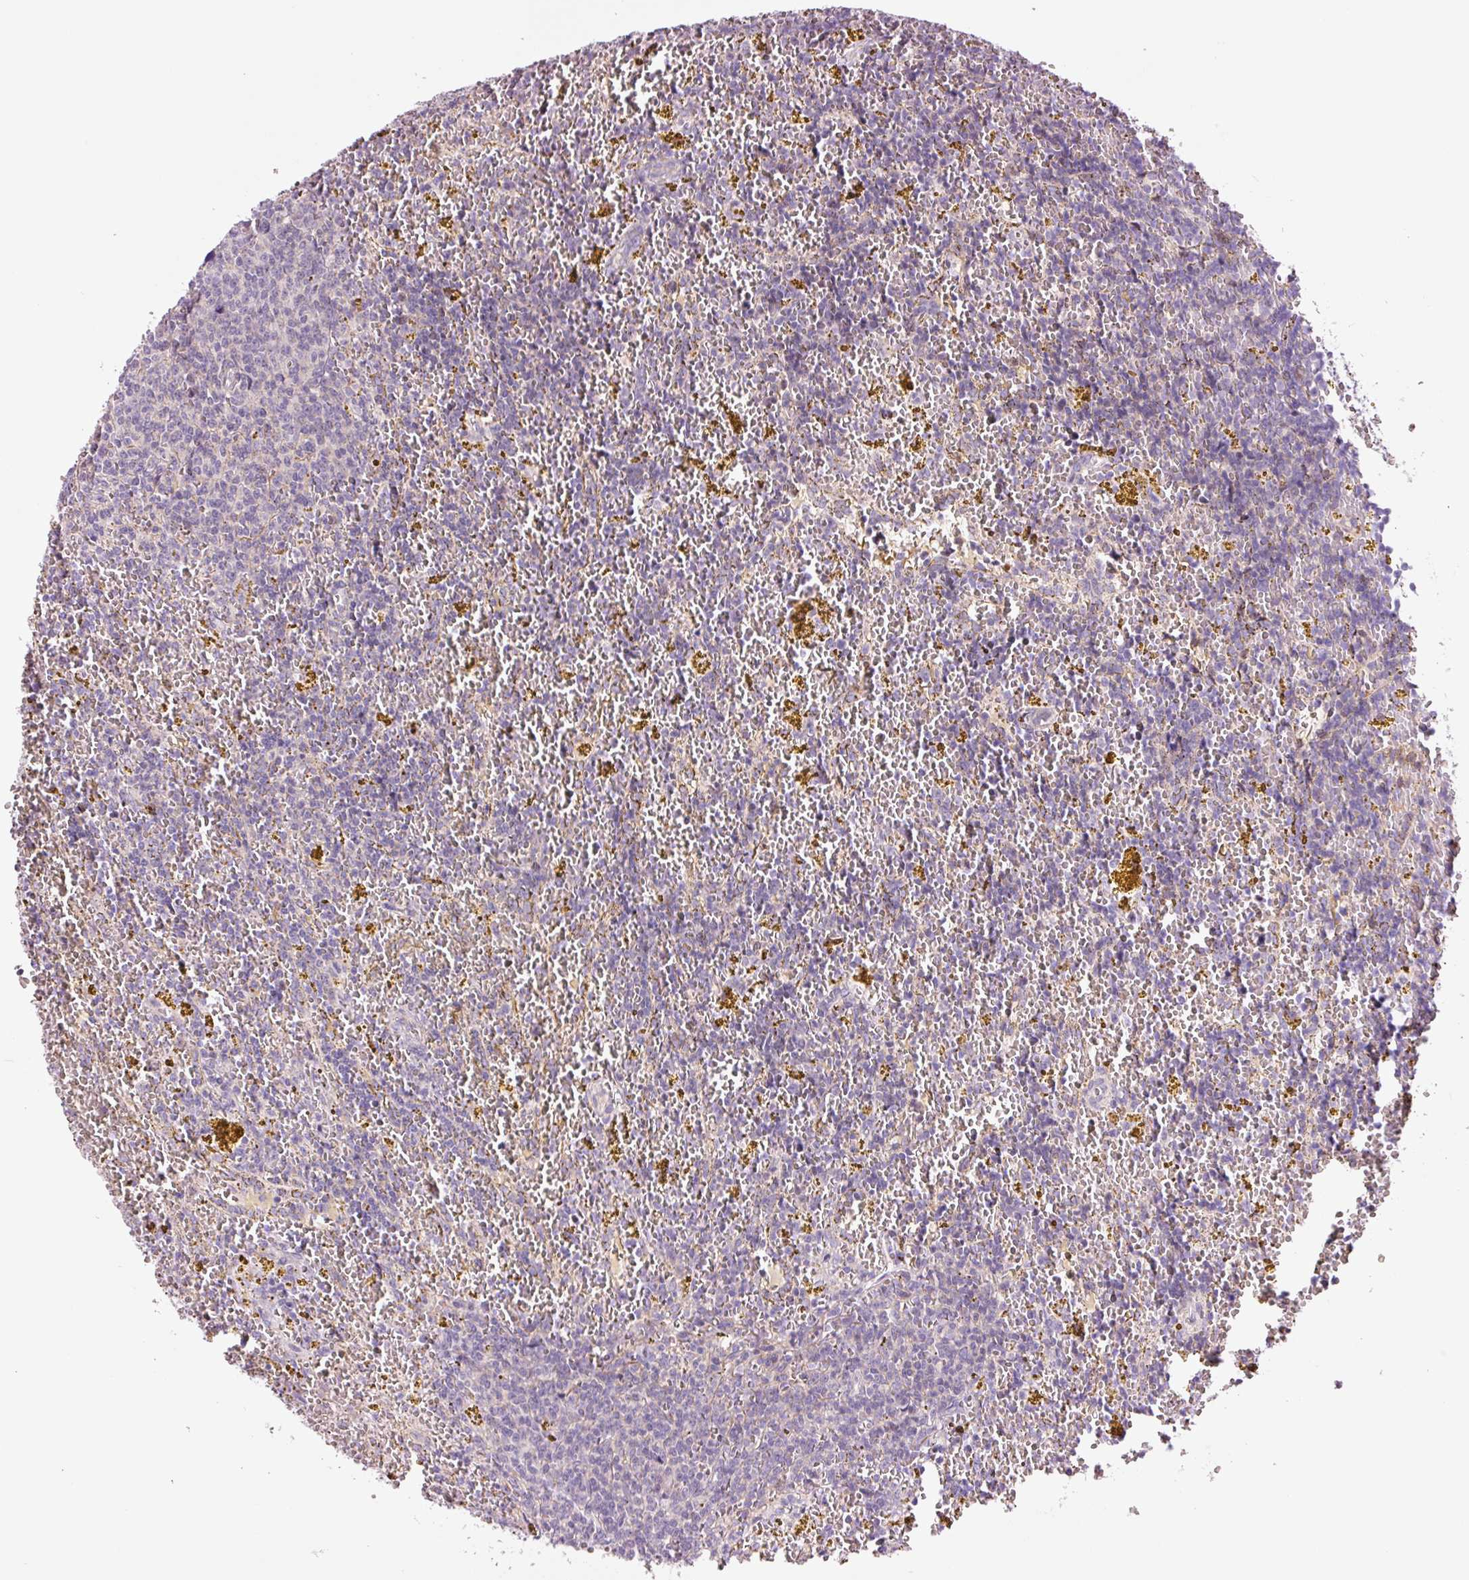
{"staining": {"intensity": "negative", "quantity": "none", "location": "none"}, "tissue": "lymphoma", "cell_type": "Tumor cells", "image_type": "cancer", "snomed": [{"axis": "morphology", "description": "Malignant lymphoma, non-Hodgkin's type, Low grade"}, {"axis": "topography", "description": "Spleen"}, {"axis": "topography", "description": "Lymph node"}], "caption": "Tumor cells show no significant positivity in malignant lymphoma, non-Hodgkin's type (low-grade).", "gene": "DAPP1", "patient": {"sex": "female", "age": 66}}